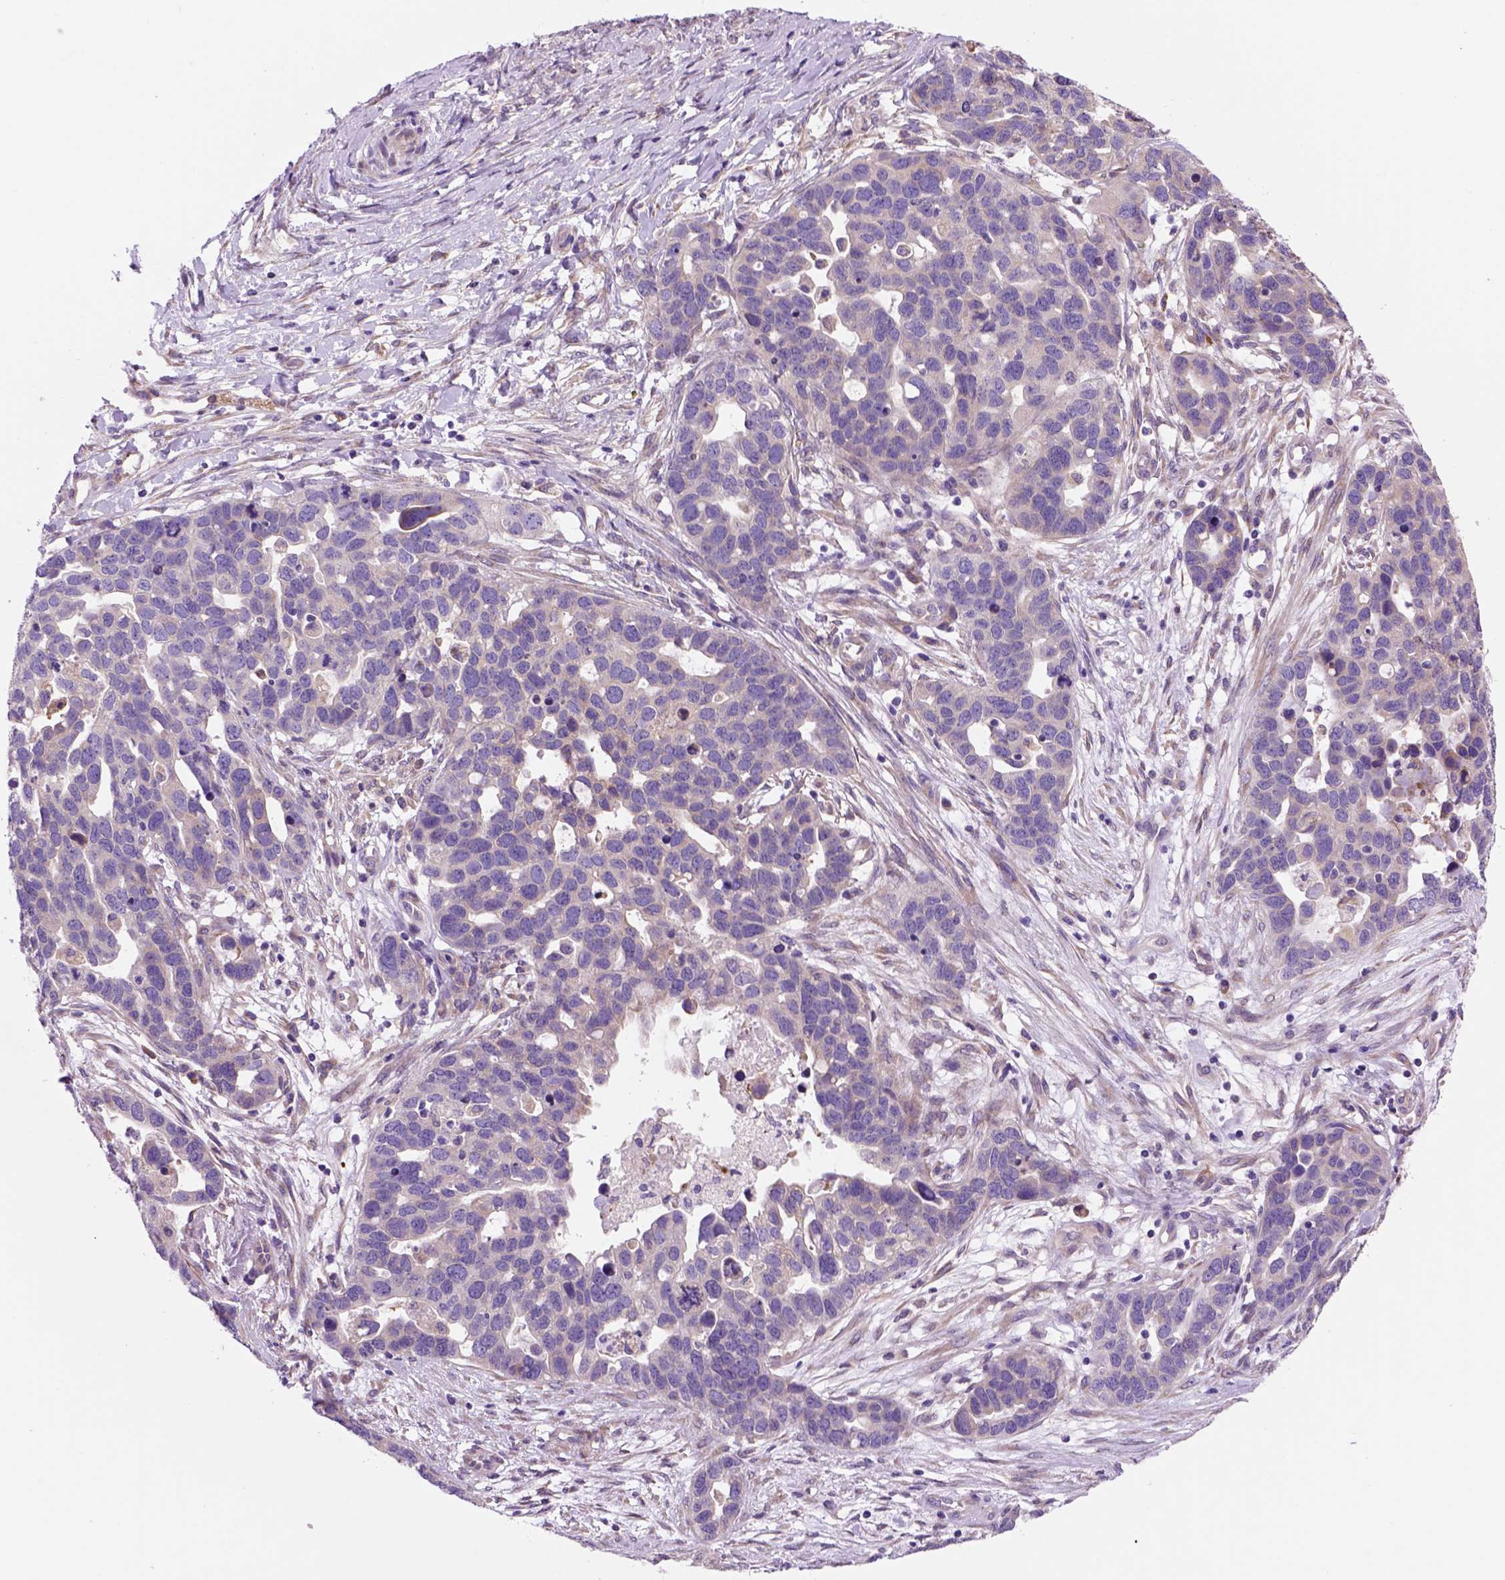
{"staining": {"intensity": "negative", "quantity": "none", "location": "none"}, "tissue": "ovarian cancer", "cell_type": "Tumor cells", "image_type": "cancer", "snomed": [{"axis": "morphology", "description": "Cystadenocarcinoma, serous, NOS"}, {"axis": "topography", "description": "Ovary"}], "caption": "High magnification brightfield microscopy of ovarian serous cystadenocarcinoma stained with DAB (3,3'-diaminobenzidine) (brown) and counterstained with hematoxylin (blue): tumor cells show no significant staining.", "gene": "PIAS3", "patient": {"sex": "female", "age": 54}}